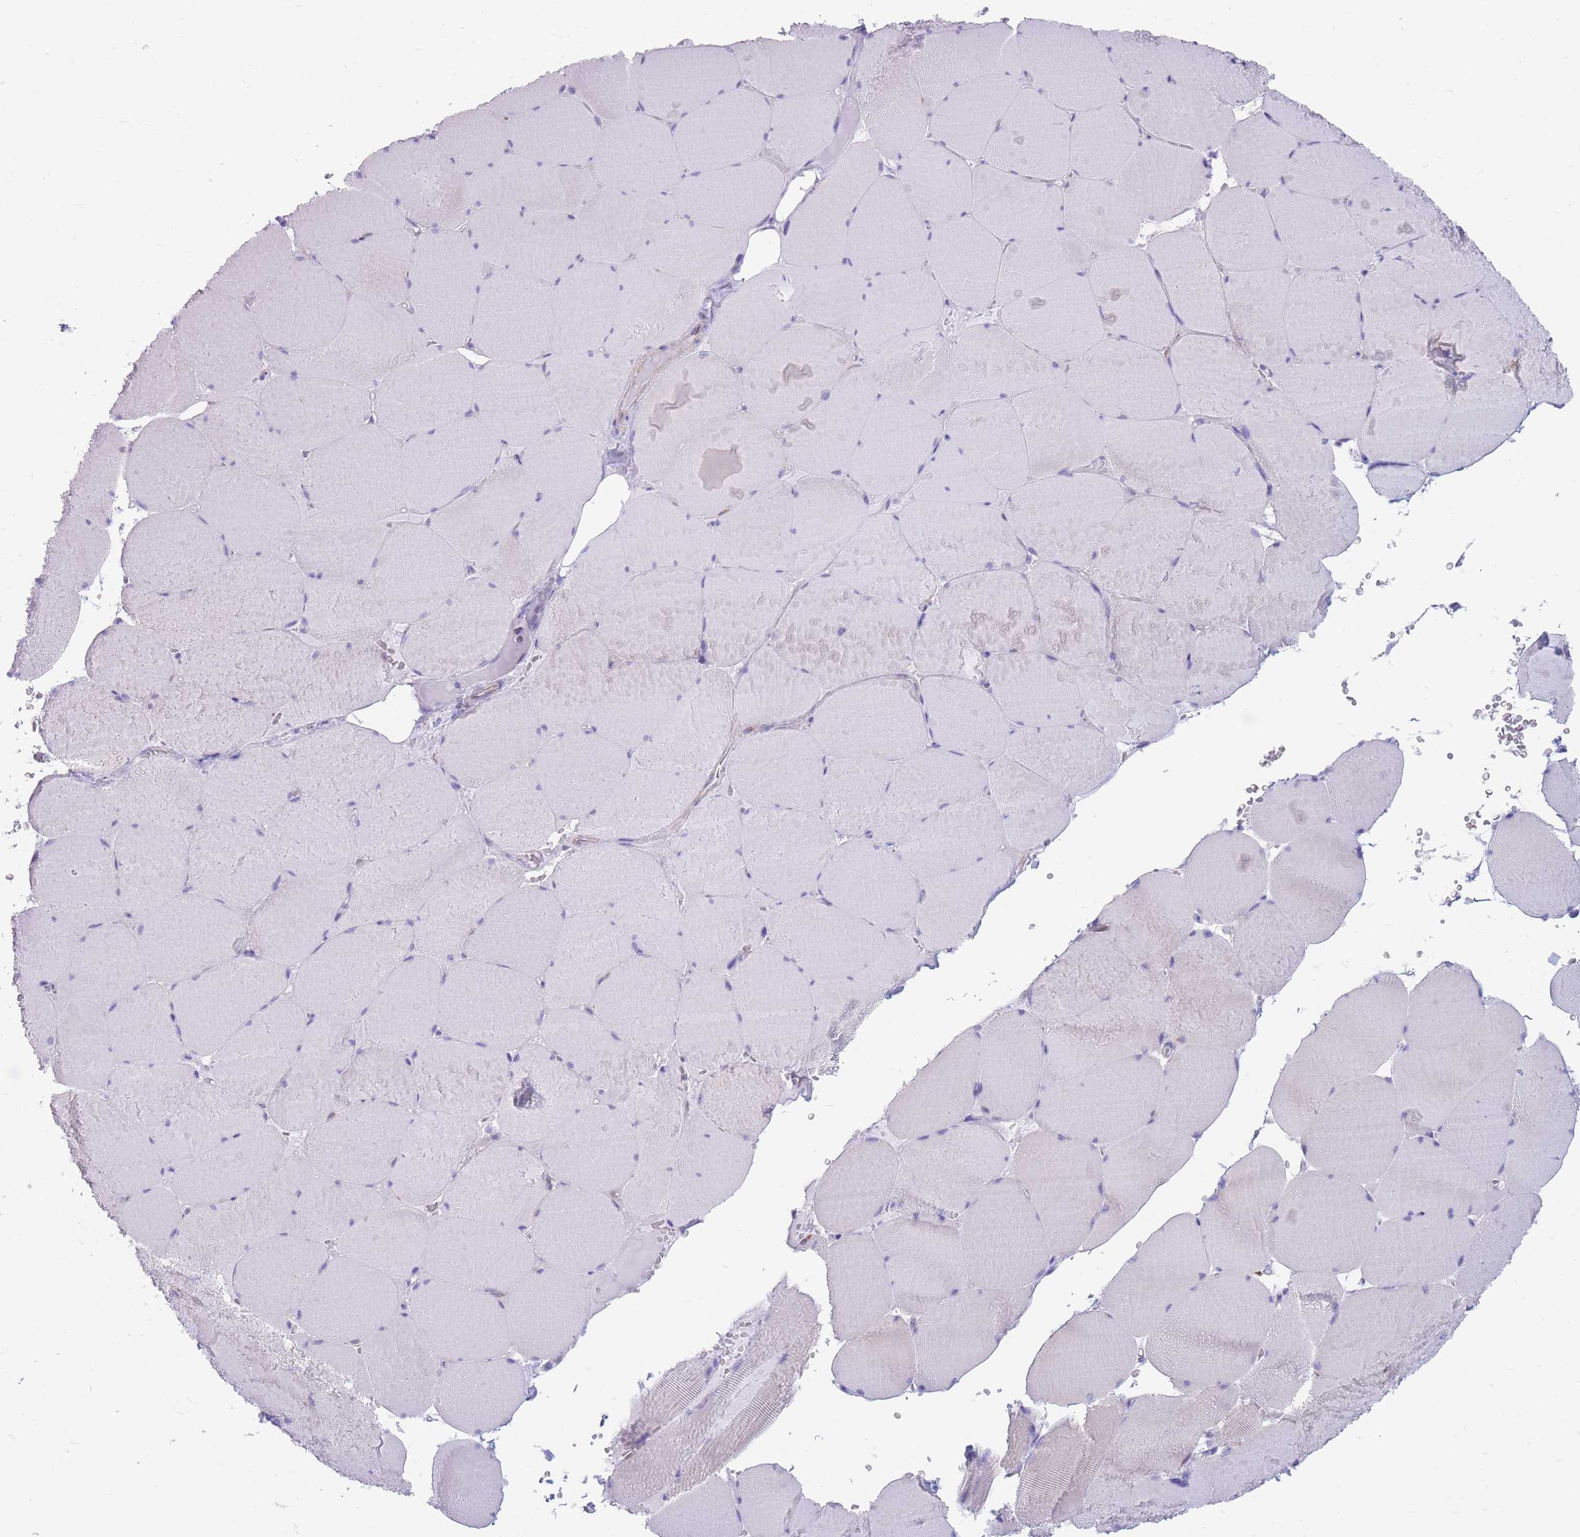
{"staining": {"intensity": "negative", "quantity": "none", "location": "none"}, "tissue": "skeletal muscle", "cell_type": "Myocytes", "image_type": "normal", "snomed": [{"axis": "morphology", "description": "Normal tissue, NOS"}, {"axis": "topography", "description": "Skeletal muscle"}, {"axis": "topography", "description": "Head-Neck"}], "caption": "Immunohistochemistry image of benign skeletal muscle: human skeletal muscle stained with DAB (3,3'-diaminobenzidine) exhibits no significant protein positivity in myocytes. (Brightfield microscopy of DAB (3,3'-diaminobenzidine) IHC at high magnification).", "gene": "MTSS2", "patient": {"sex": "male", "age": 66}}